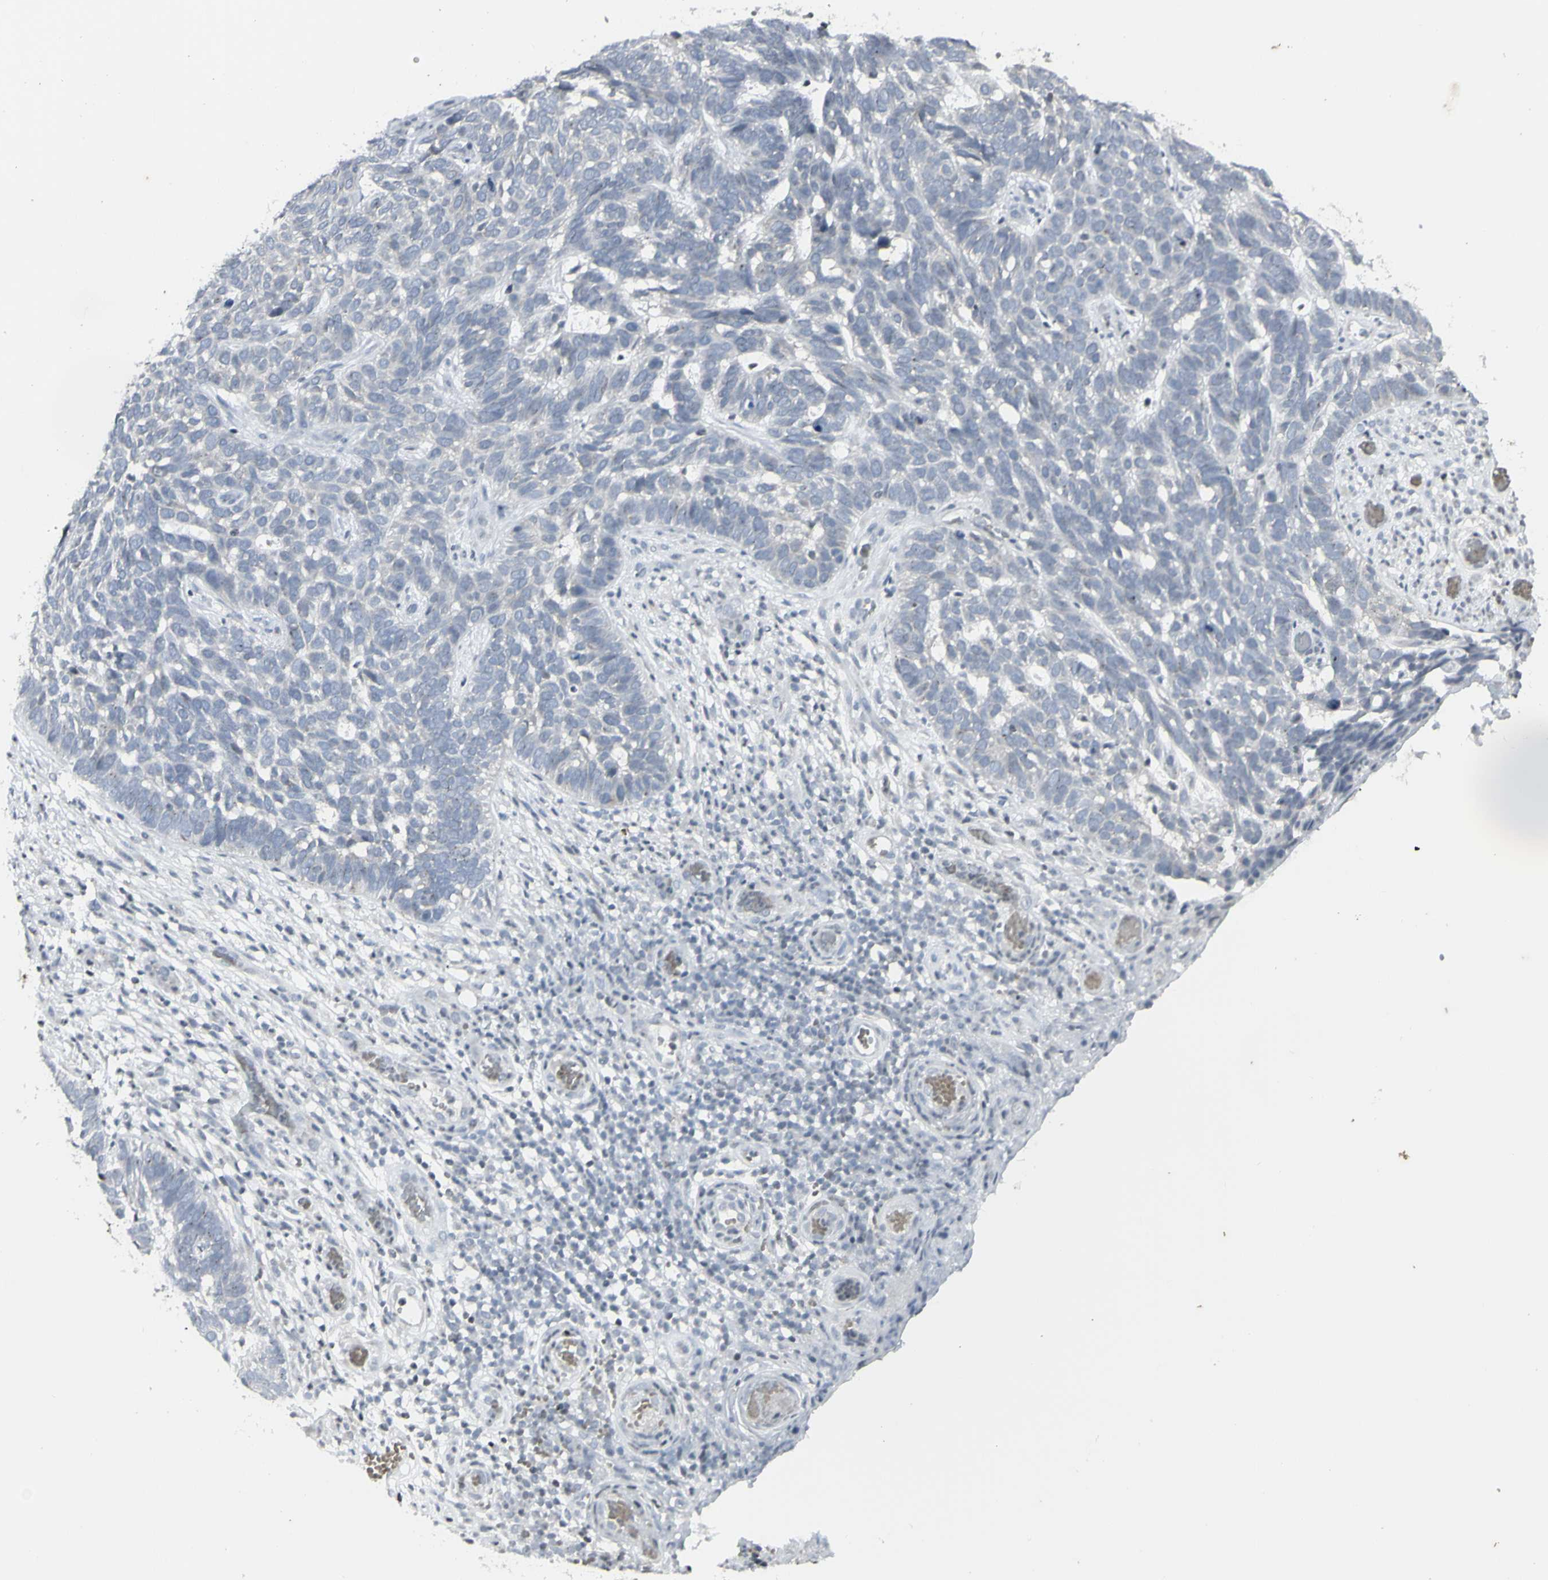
{"staining": {"intensity": "negative", "quantity": "none", "location": "none"}, "tissue": "skin cancer", "cell_type": "Tumor cells", "image_type": "cancer", "snomed": [{"axis": "morphology", "description": "Basal cell carcinoma"}, {"axis": "topography", "description": "Skin"}], "caption": "A high-resolution micrograph shows immunohistochemistry (IHC) staining of skin cancer (basal cell carcinoma), which reveals no significant positivity in tumor cells.", "gene": "MUC5AC", "patient": {"sex": "male", "age": 87}}